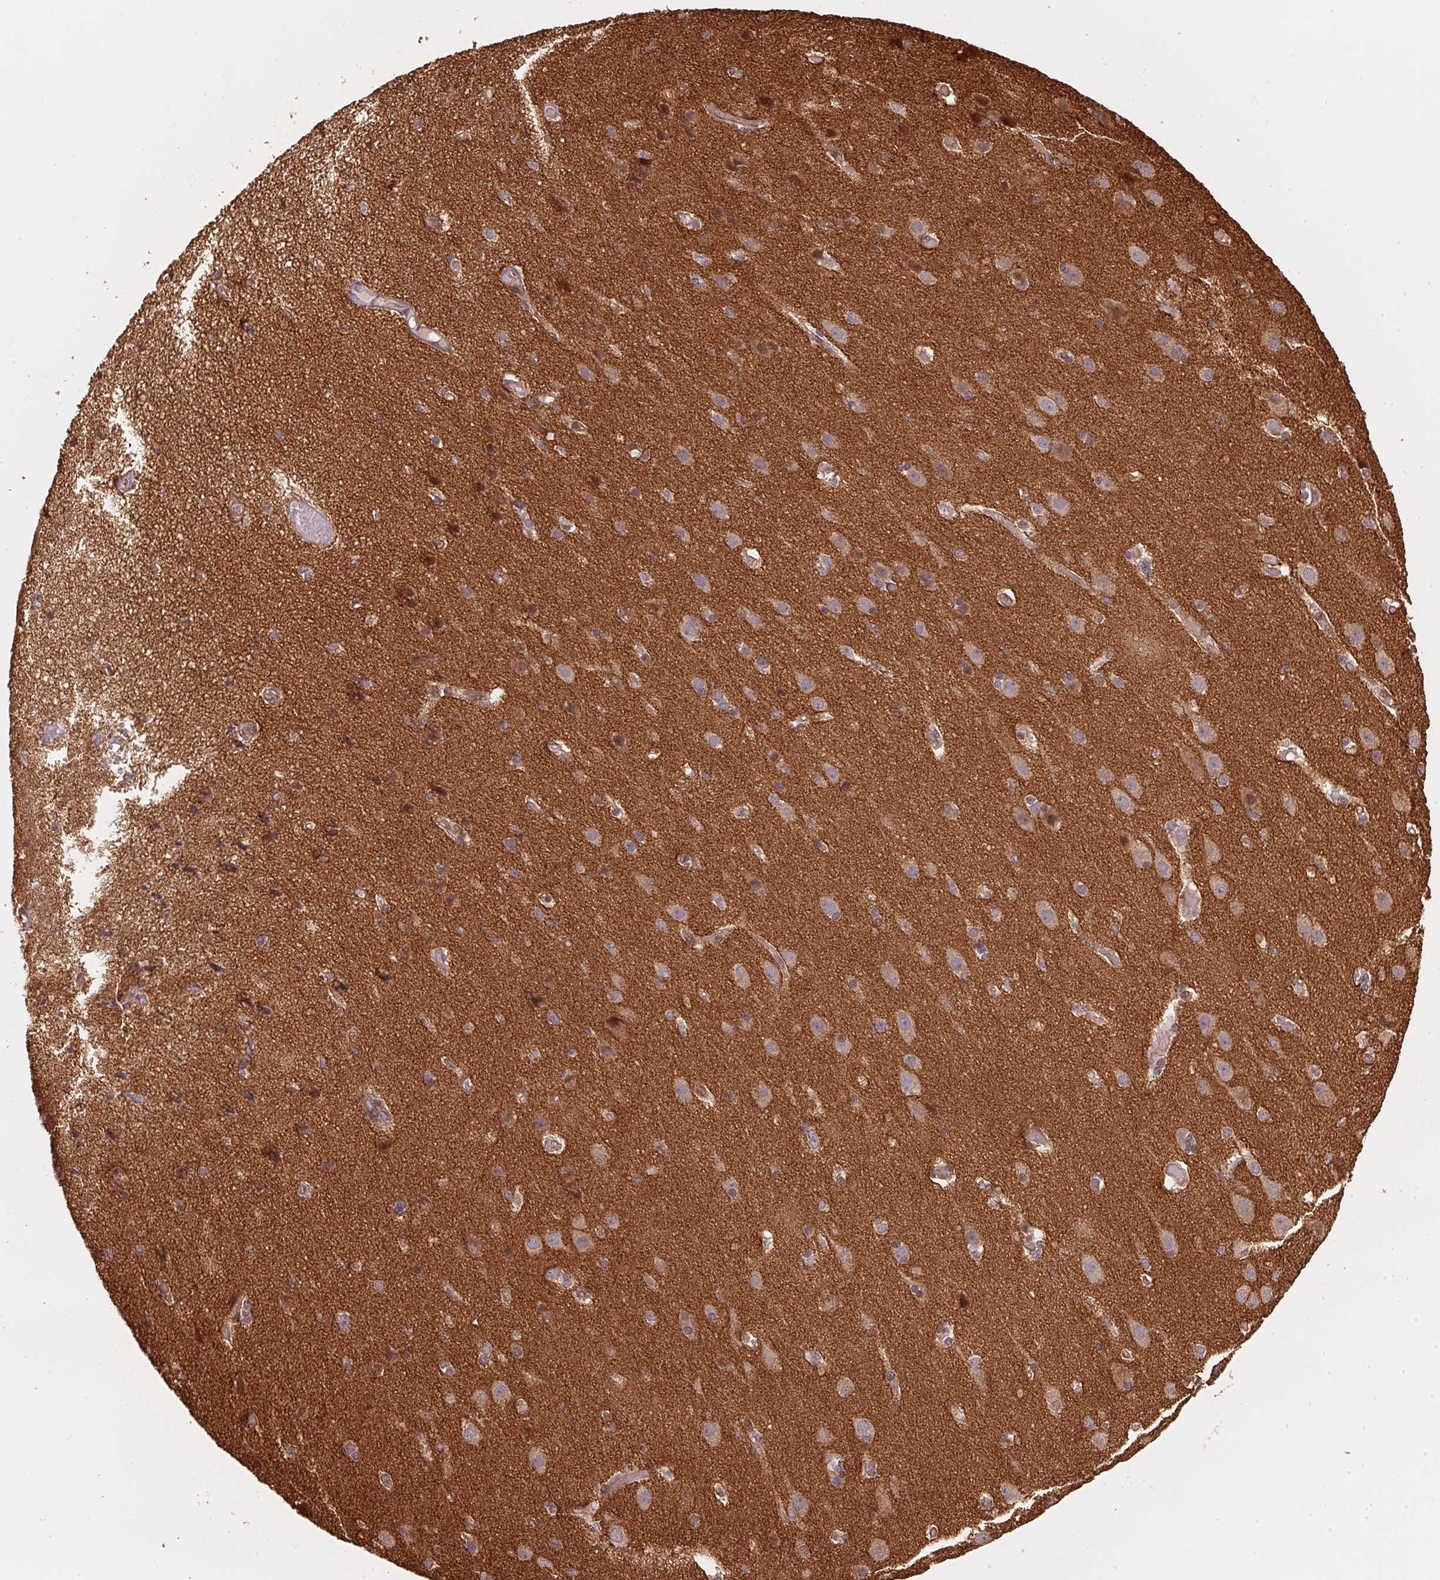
{"staining": {"intensity": "weak", "quantity": ">75%", "location": "cytoplasmic/membranous"}, "tissue": "cerebral cortex", "cell_type": "Endothelial cells", "image_type": "normal", "snomed": [{"axis": "morphology", "description": "Normal tissue, NOS"}, {"axis": "morphology", "description": "Glioma, malignant, High grade"}, {"axis": "topography", "description": "Cerebral cortex"}], "caption": "Immunohistochemical staining of benign cerebral cortex displays >75% levels of weak cytoplasmic/membranous protein positivity in about >75% of endothelial cells.", "gene": "TMEM222", "patient": {"sex": "male", "age": 71}}